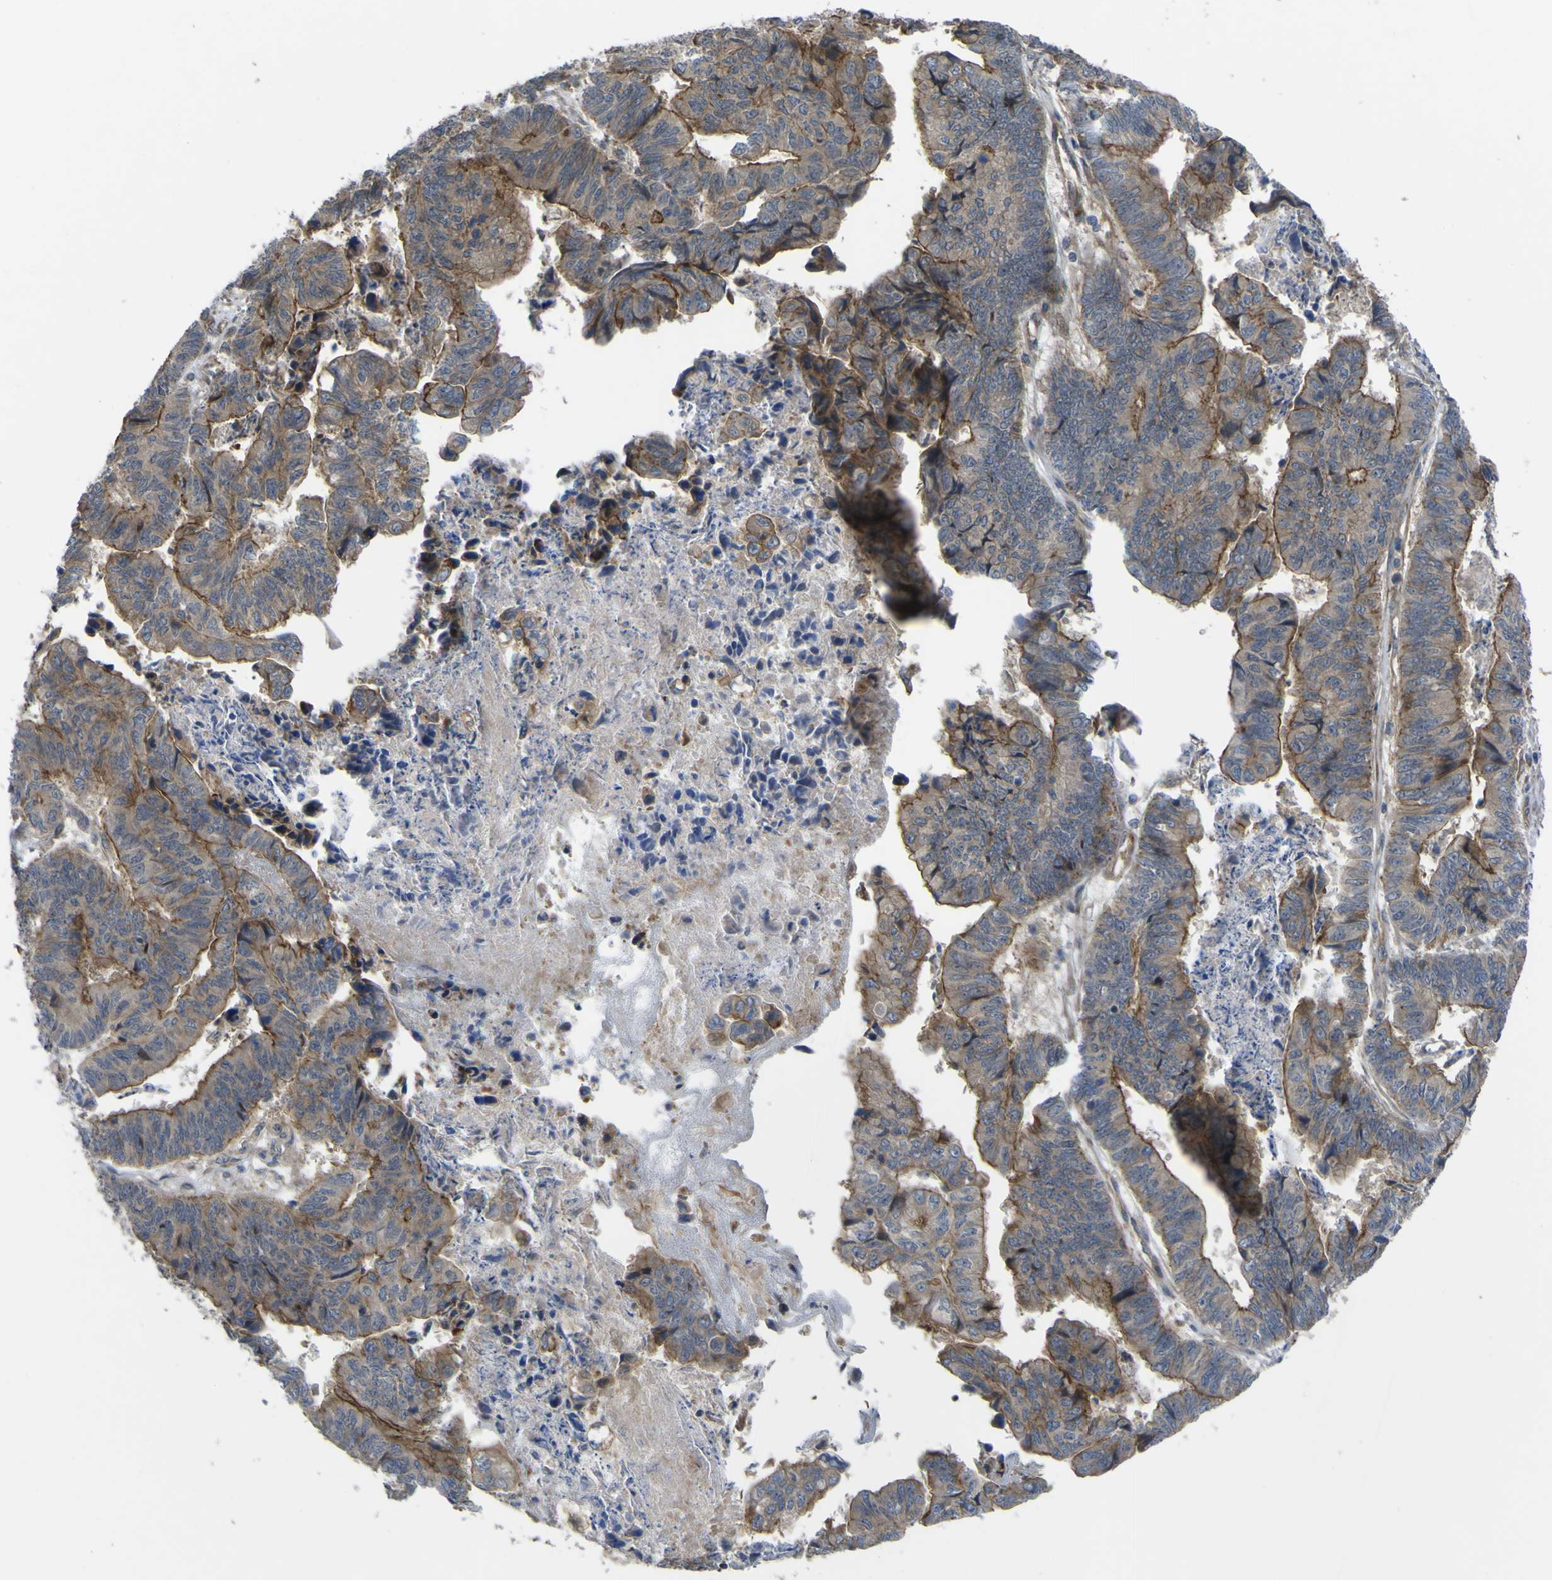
{"staining": {"intensity": "weak", "quantity": ">75%", "location": "cytoplasmic/membranous"}, "tissue": "stomach cancer", "cell_type": "Tumor cells", "image_type": "cancer", "snomed": [{"axis": "morphology", "description": "Adenocarcinoma, NOS"}, {"axis": "topography", "description": "Stomach, lower"}], "caption": "Protein expression analysis of stomach cancer displays weak cytoplasmic/membranous positivity in approximately >75% of tumor cells.", "gene": "FBXO30", "patient": {"sex": "male", "age": 77}}